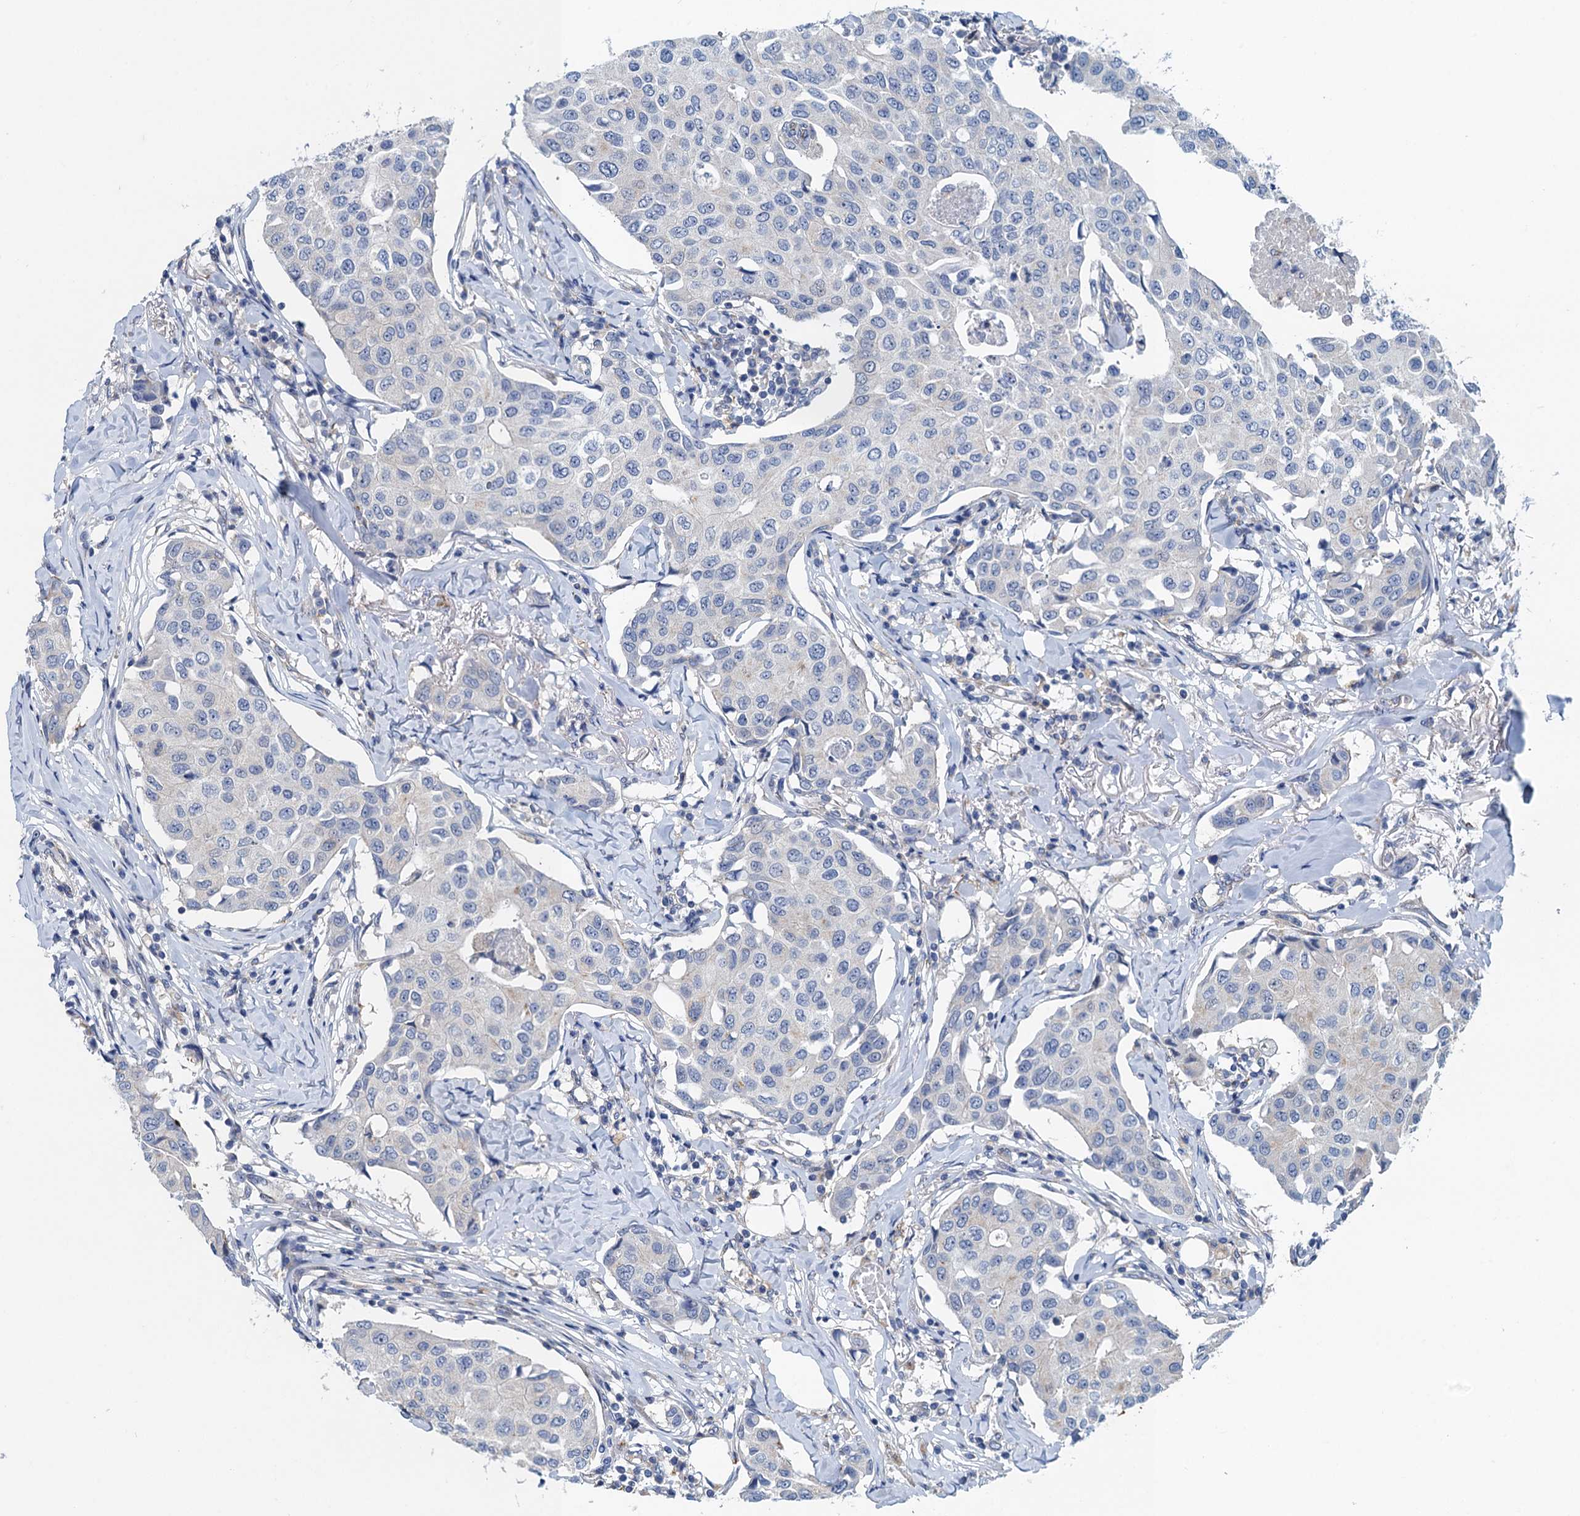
{"staining": {"intensity": "negative", "quantity": "none", "location": "none"}, "tissue": "breast cancer", "cell_type": "Tumor cells", "image_type": "cancer", "snomed": [{"axis": "morphology", "description": "Duct carcinoma"}, {"axis": "topography", "description": "Breast"}], "caption": "Histopathology image shows no protein staining in tumor cells of invasive ductal carcinoma (breast) tissue.", "gene": "NBEA", "patient": {"sex": "female", "age": 80}}